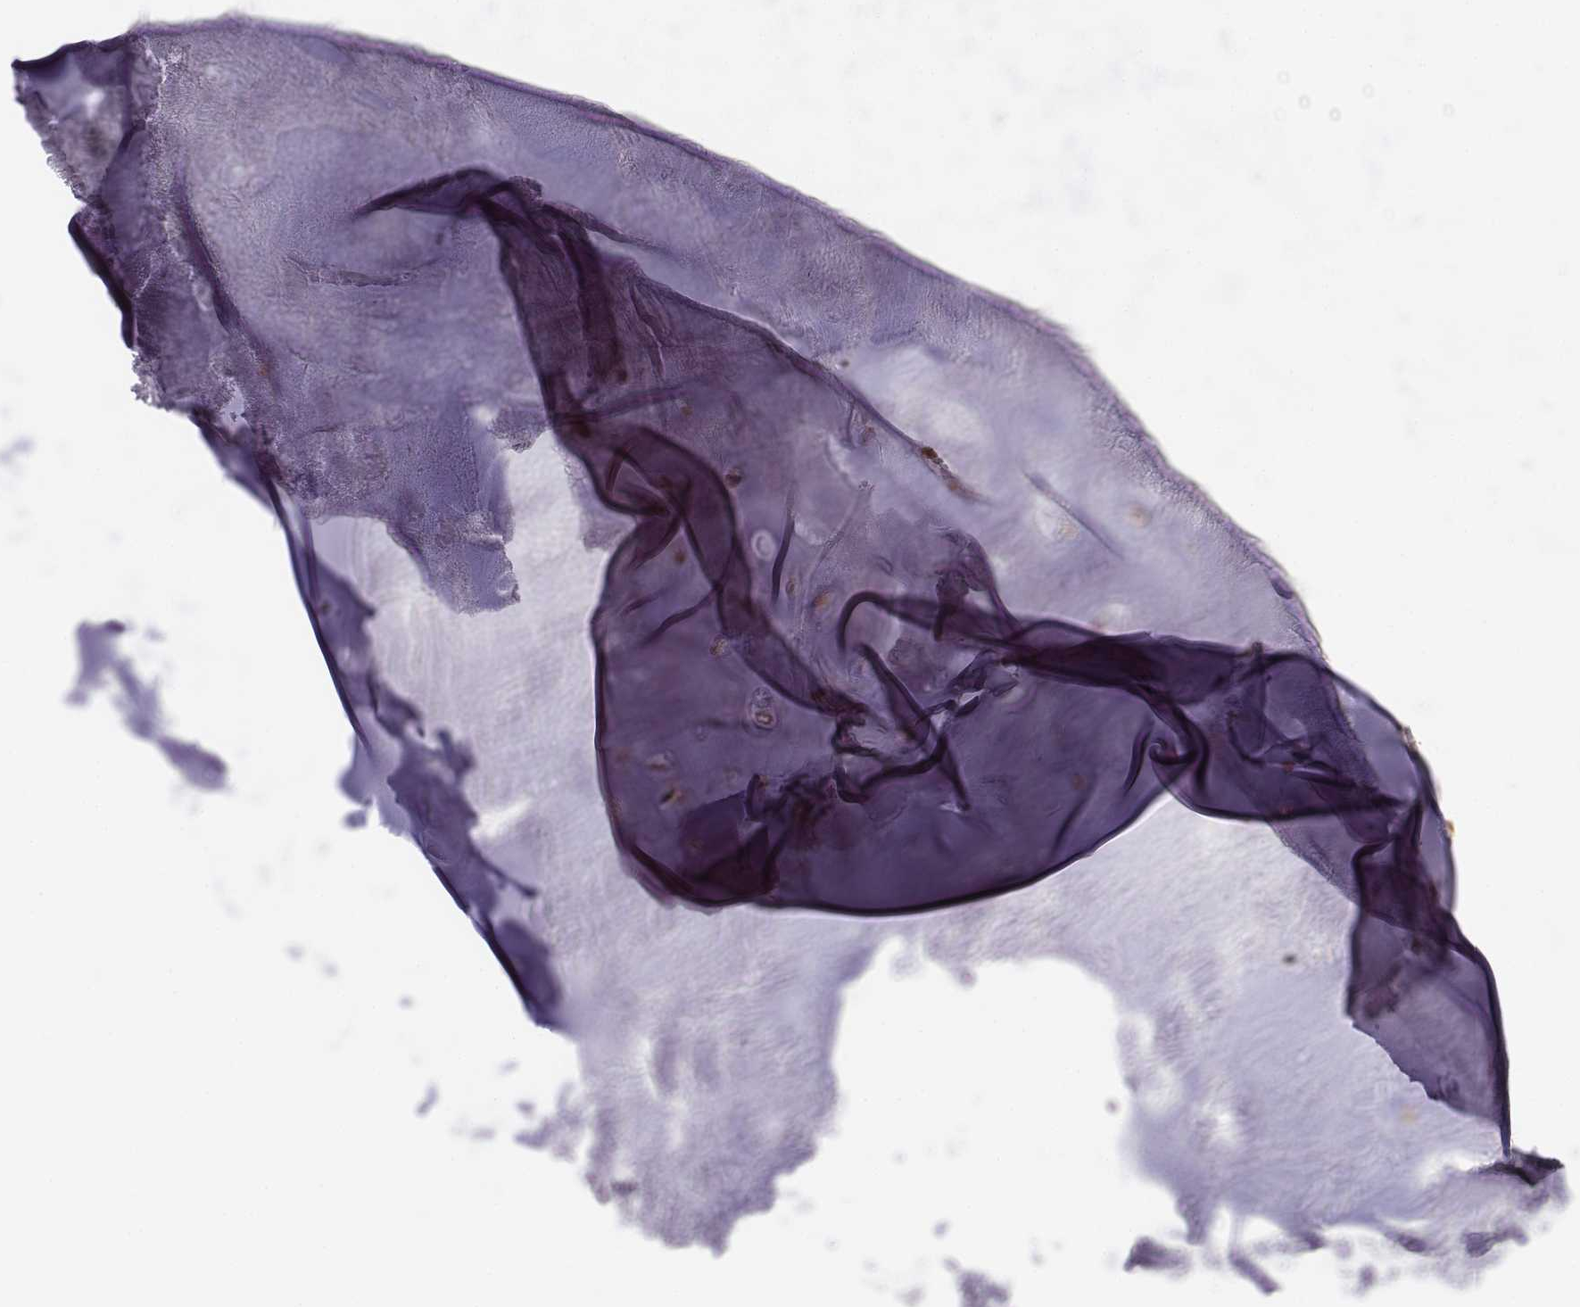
{"staining": {"intensity": "moderate", "quantity": ">75%", "location": "cytoplasmic/membranous"}, "tissue": "soft tissue", "cell_type": "Chondrocytes", "image_type": "normal", "snomed": [{"axis": "morphology", "description": "Normal tissue, NOS"}, {"axis": "morphology", "description": "Squamous cell carcinoma, NOS"}, {"axis": "topography", "description": "Cartilage tissue"}, {"axis": "topography", "description": "Lung"}], "caption": "Soft tissue was stained to show a protein in brown. There is medium levels of moderate cytoplasmic/membranous expression in approximately >75% of chondrocytes. (DAB (3,3'-diaminobenzidine) = brown stain, brightfield microscopy at high magnification).", "gene": "AP1B1", "patient": {"sex": "male", "age": 66}}